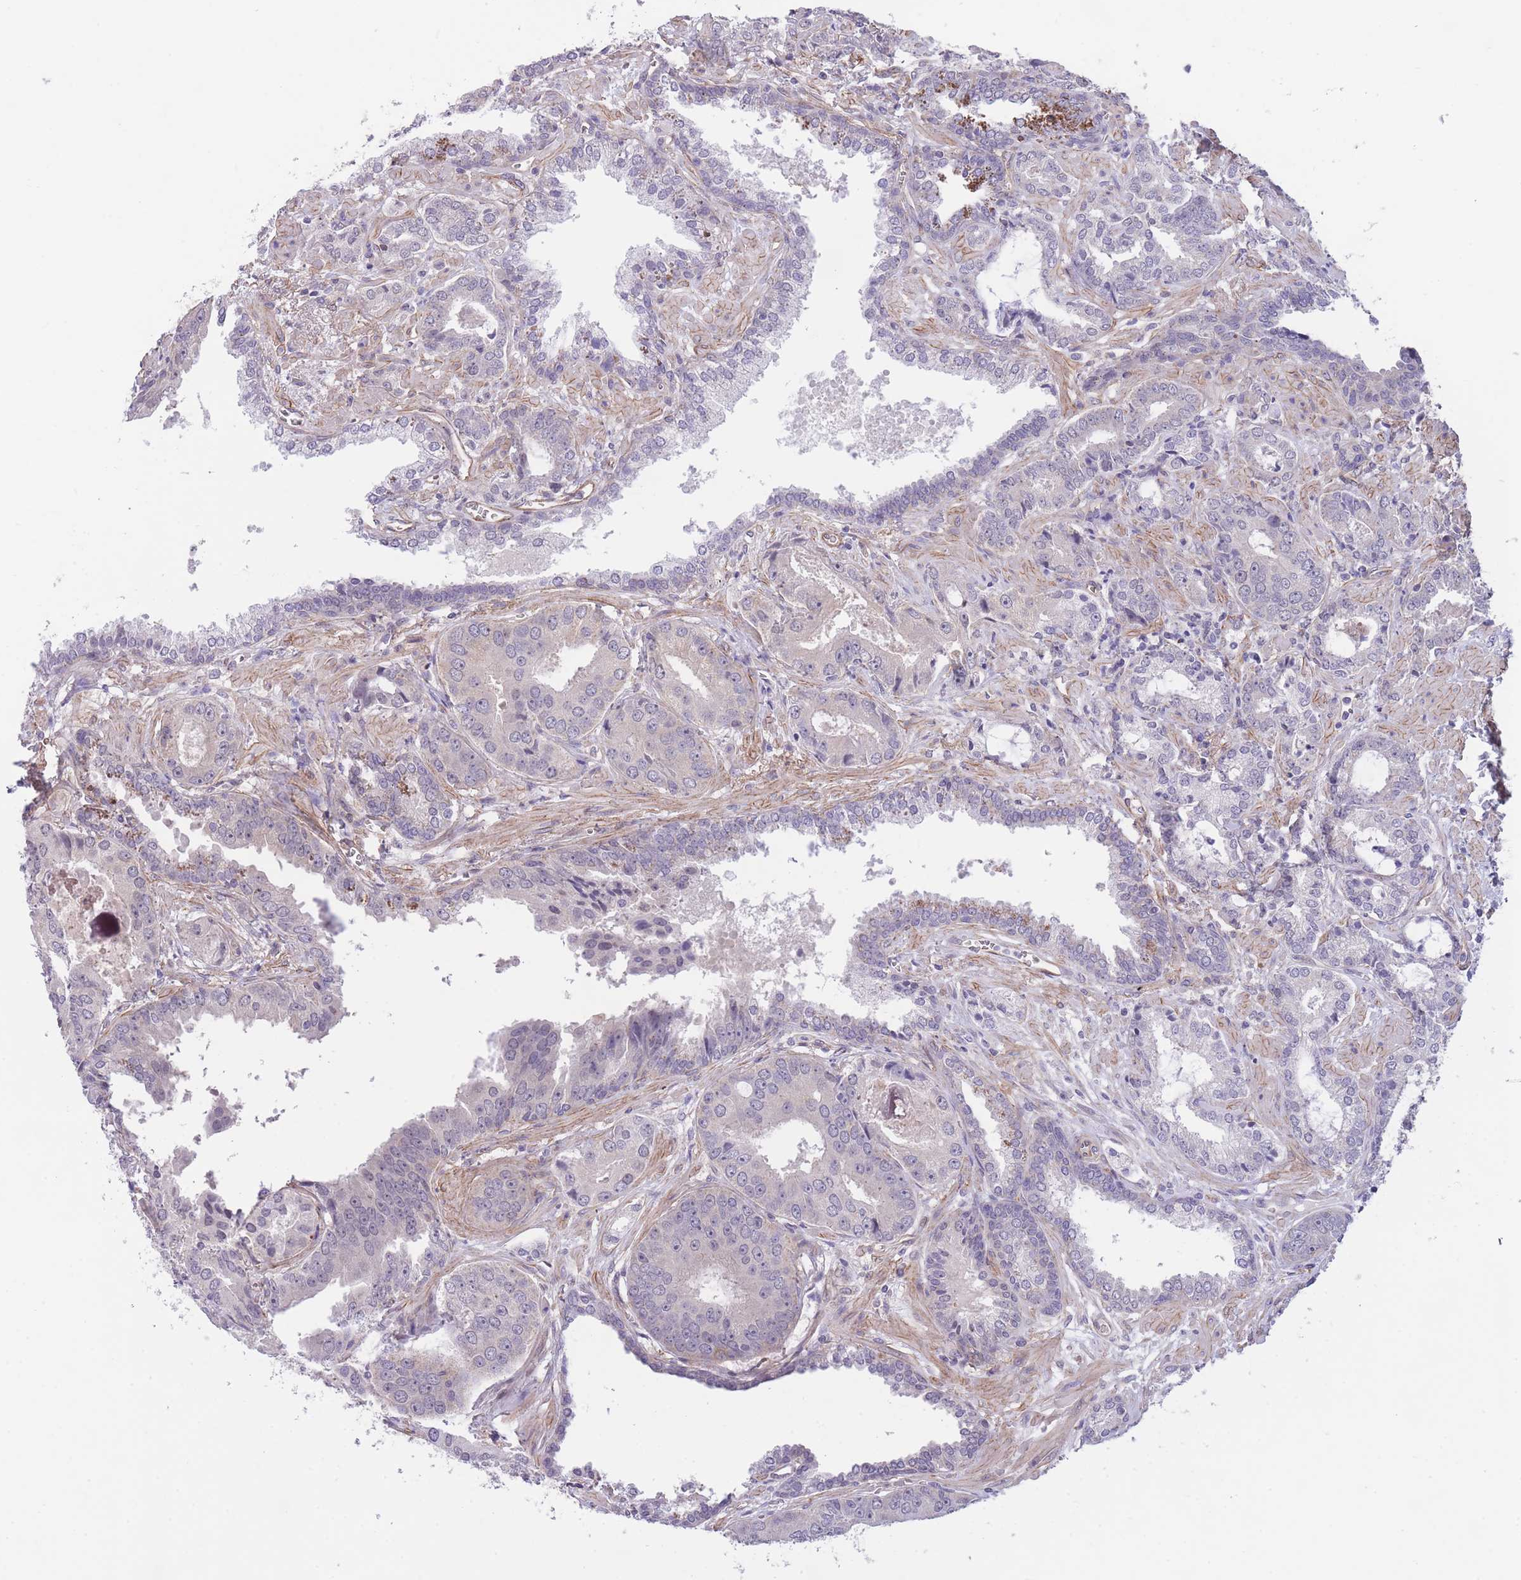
{"staining": {"intensity": "negative", "quantity": "none", "location": "none"}, "tissue": "prostate cancer", "cell_type": "Tumor cells", "image_type": "cancer", "snomed": [{"axis": "morphology", "description": "Adenocarcinoma, High grade"}, {"axis": "topography", "description": "Prostate"}], "caption": "The immunohistochemistry (IHC) histopathology image has no significant staining in tumor cells of prostate cancer (adenocarcinoma (high-grade)) tissue.", "gene": "QTRT1", "patient": {"sex": "male", "age": 71}}